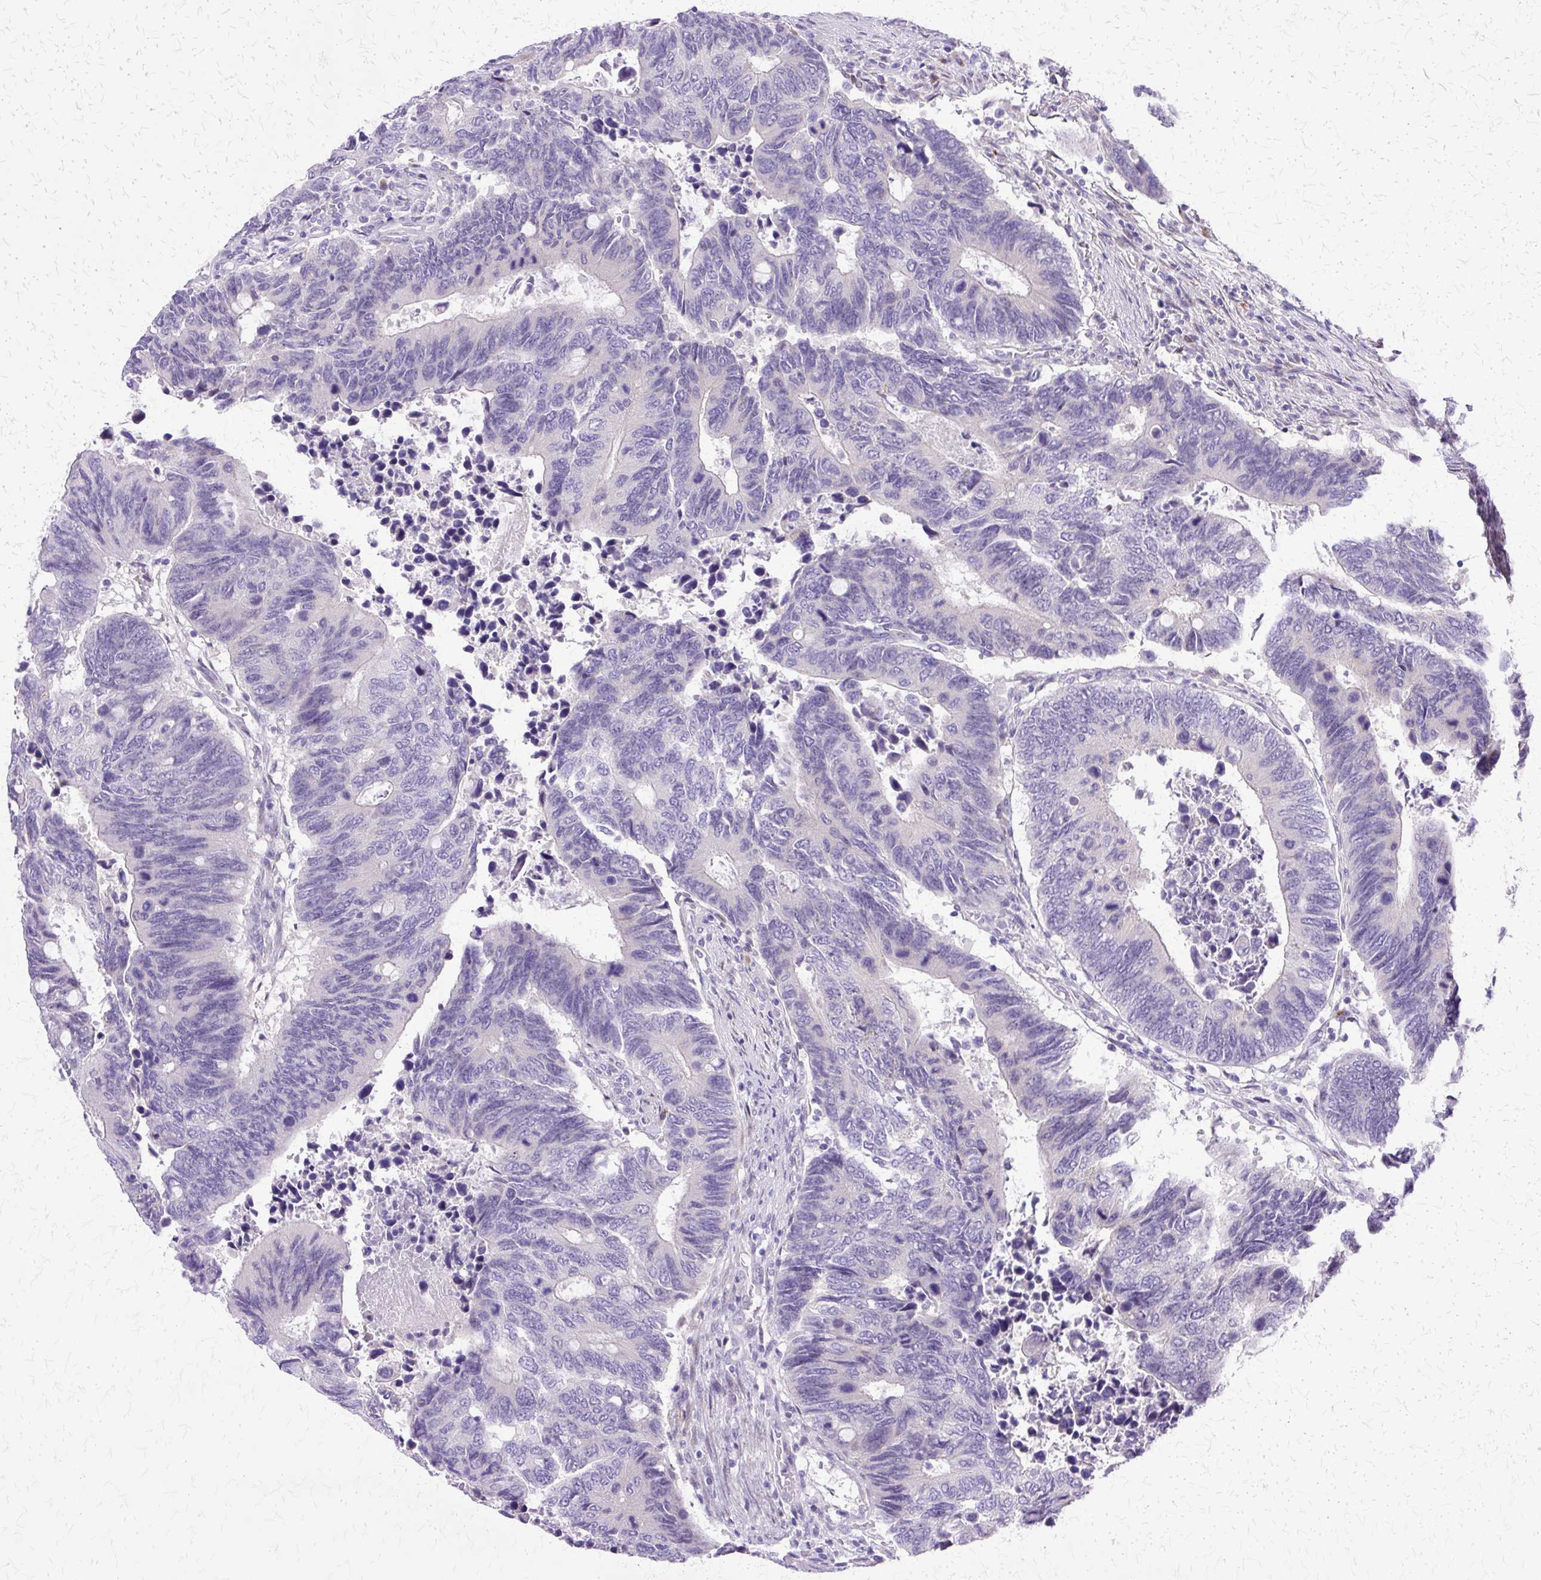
{"staining": {"intensity": "negative", "quantity": "none", "location": "none"}, "tissue": "colorectal cancer", "cell_type": "Tumor cells", "image_type": "cancer", "snomed": [{"axis": "morphology", "description": "Adenocarcinoma, NOS"}, {"axis": "topography", "description": "Colon"}], "caption": "DAB immunohistochemical staining of human colorectal adenocarcinoma exhibits no significant positivity in tumor cells.", "gene": "TBC1D3G", "patient": {"sex": "male", "age": 87}}